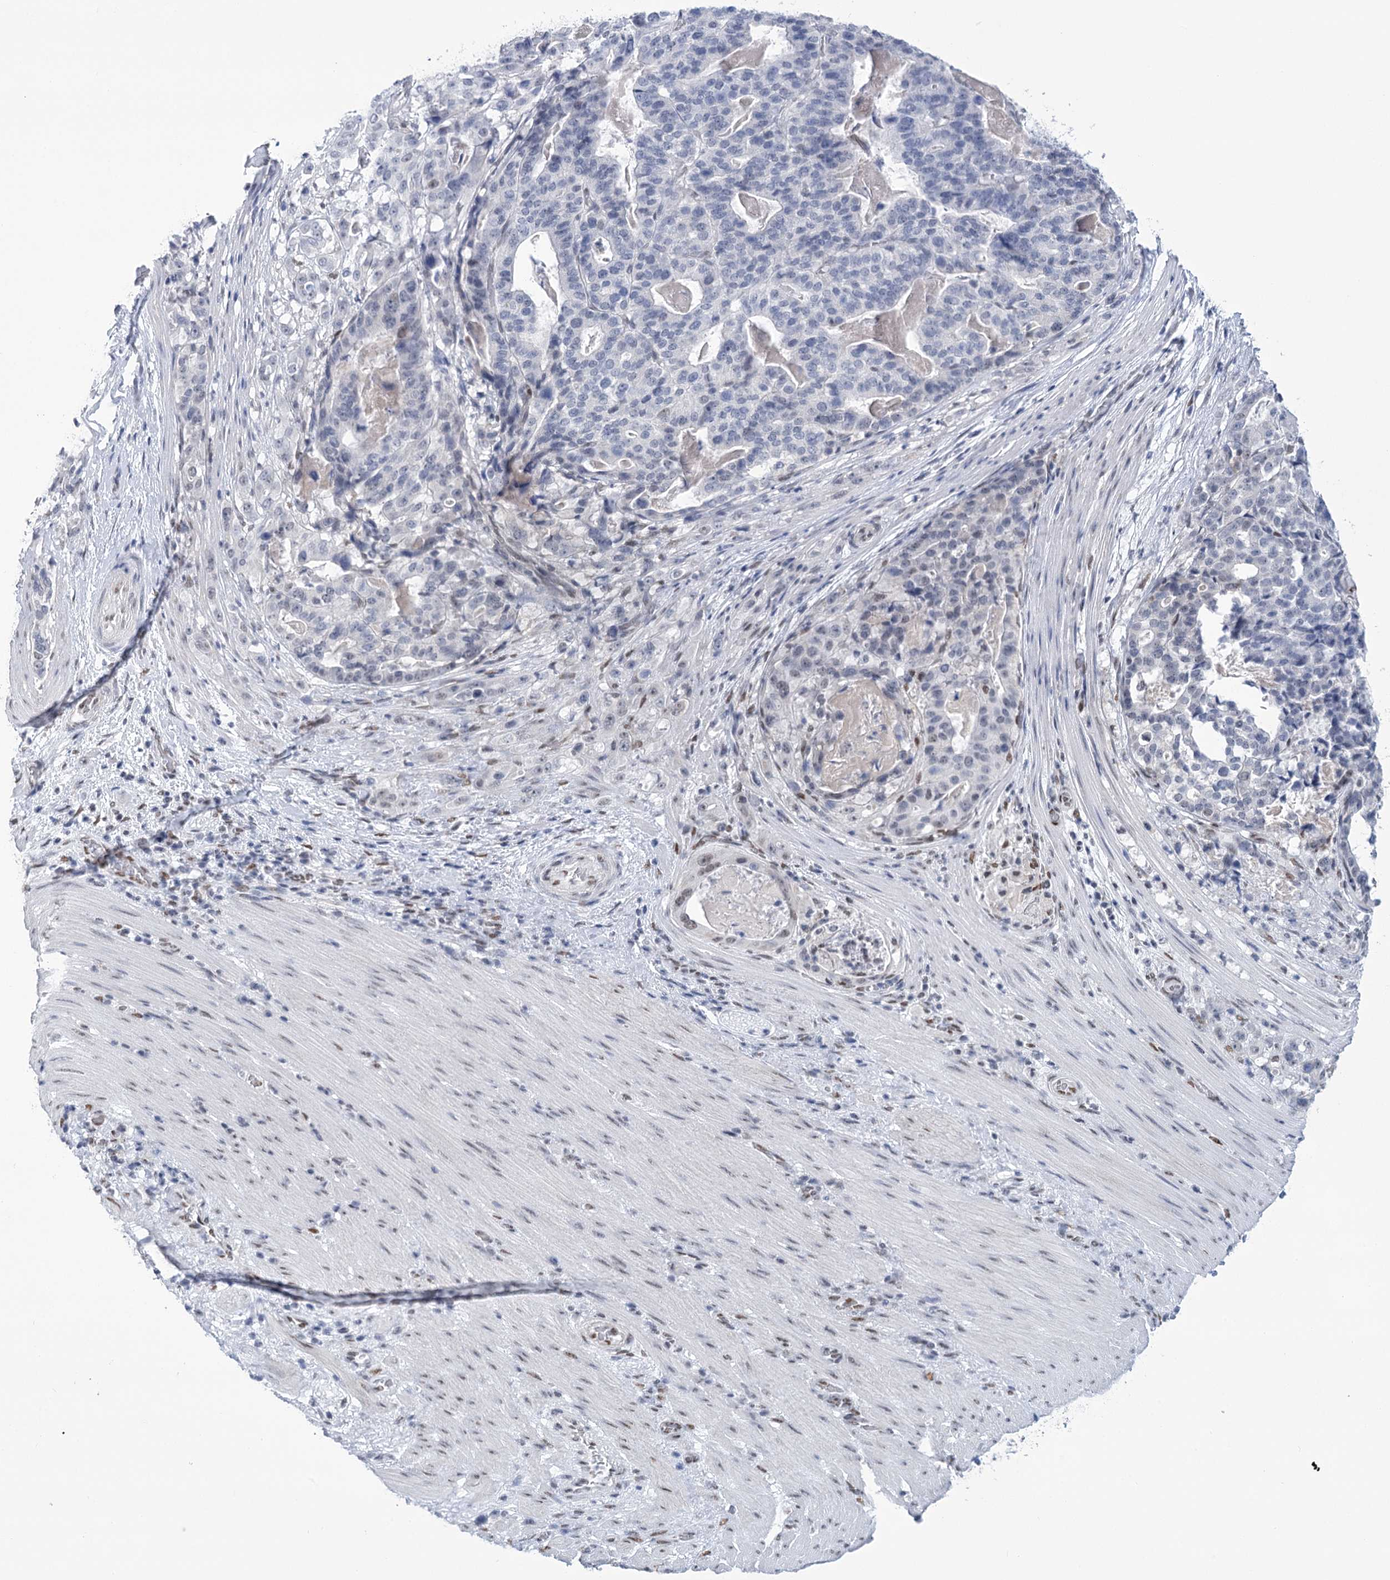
{"staining": {"intensity": "negative", "quantity": "none", "location": "none"}, "tissue": "stomach cancer", "cell_type": "Tumor cells", "image_type": "cancer", "snomed": [{"axis": "morphology", "description": "Adenocarcinoma, NOS"}, {"axis": "topography", "description": "Stomach"}], "caption": "Stomach adenocarcinoma stained for a protein using immunohistochemistry reveals no expression tumor cells.", "gene": "HNRNPA0", "patient": {"sex": "male", "age": 48}}